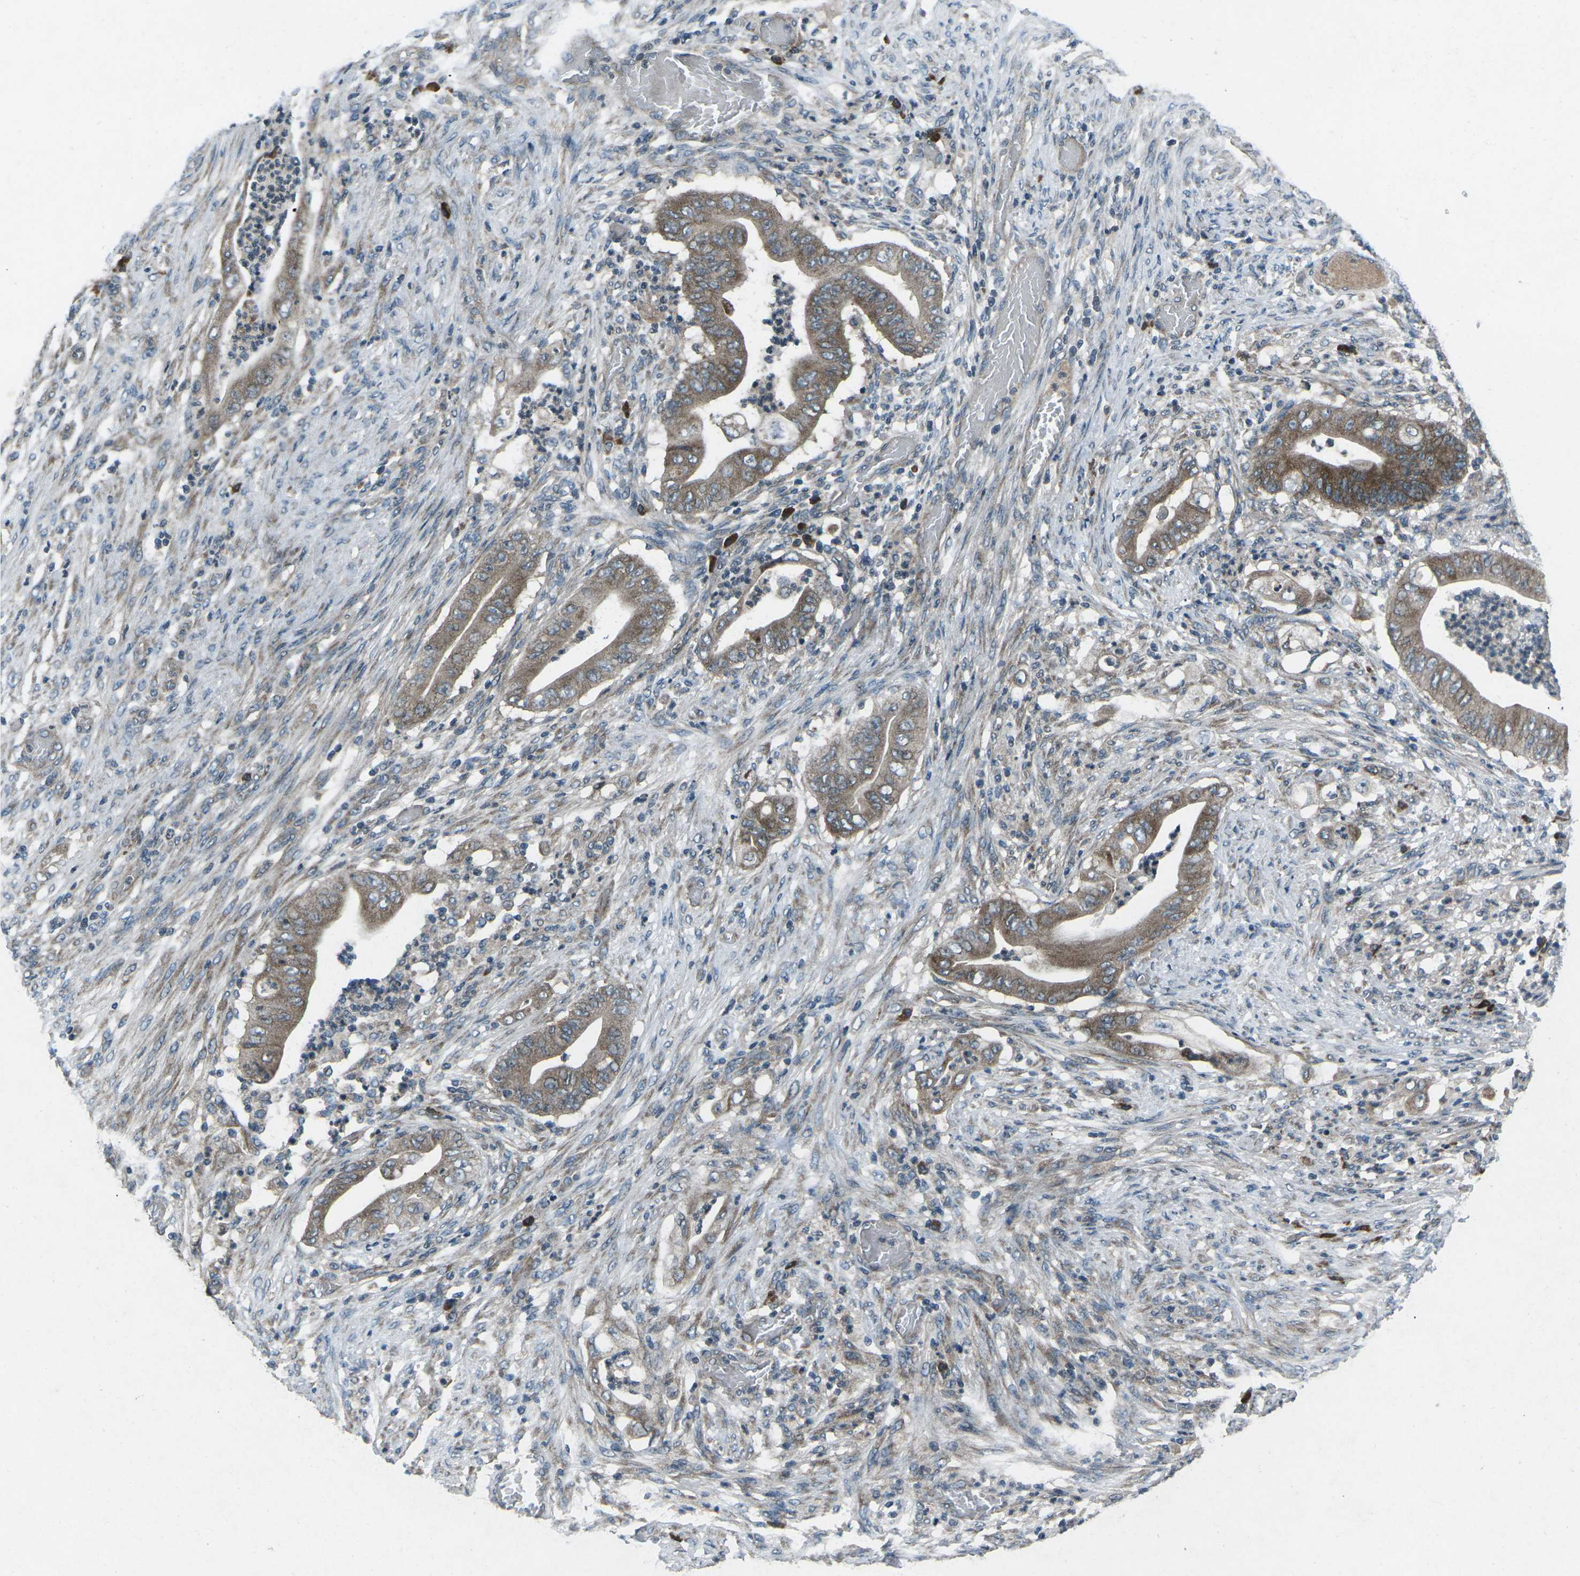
{"staining": {"intensity": "moderate", "quantity": ">75%", "location": "cytoplasmic/membranous"}, "tissue": "stomach cancer", "cell_type": "Tumor cells", "image_type": "cancer", "snomed": [{"axis": "morphology", "description": "Adenocarcinoma, NOS"}, {"axis": "topography", "description": "Stomach"}], "caption": "Adenocarcinoma (stomach) stained for a protein (brown) displays moderate cytoplasmic/membranous positive expression in approximately >75% of tumor cells.", "gene": "CDK16", "patient": {"sex": "female", "age": 73}}